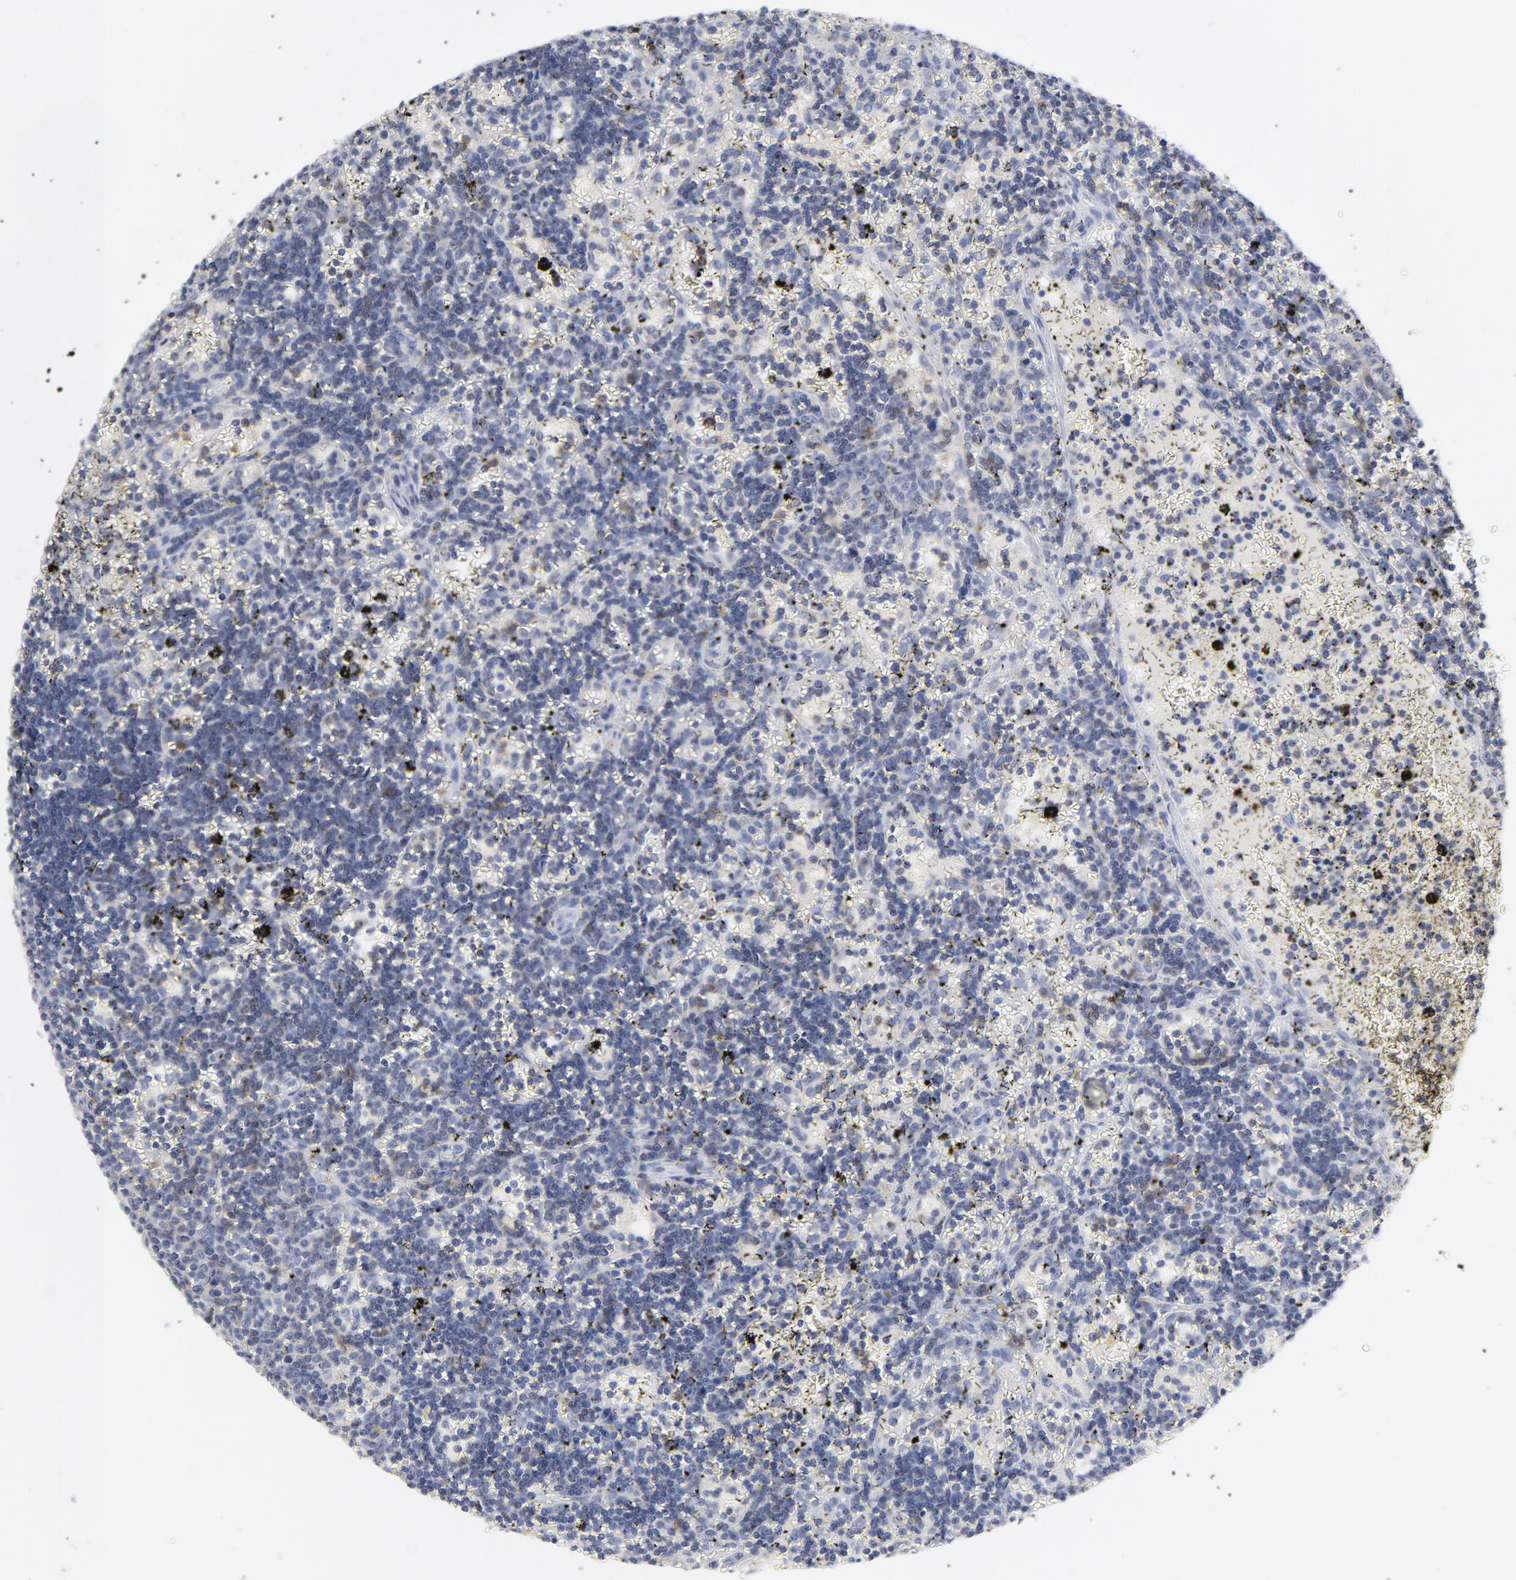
{"staining": {"intensity": "negative", "quantity": "none", "location": "none"}, "tissue": "lymphoma", "cell_type": "Tumor cells", "image_type": "cancer", "snomed": [{"axis": "morphology", "description": "Malignant lymphoma, non-Hodgkin's type, Low grade"}, {"axis": "topography", "description": "Spleen"}], "caption": "Immunohistochemical staining of human lymphoma displays no significant staining in tumor cells.", "gene": "P2RY8", "patient": {"sex": "male", "age": 60}}